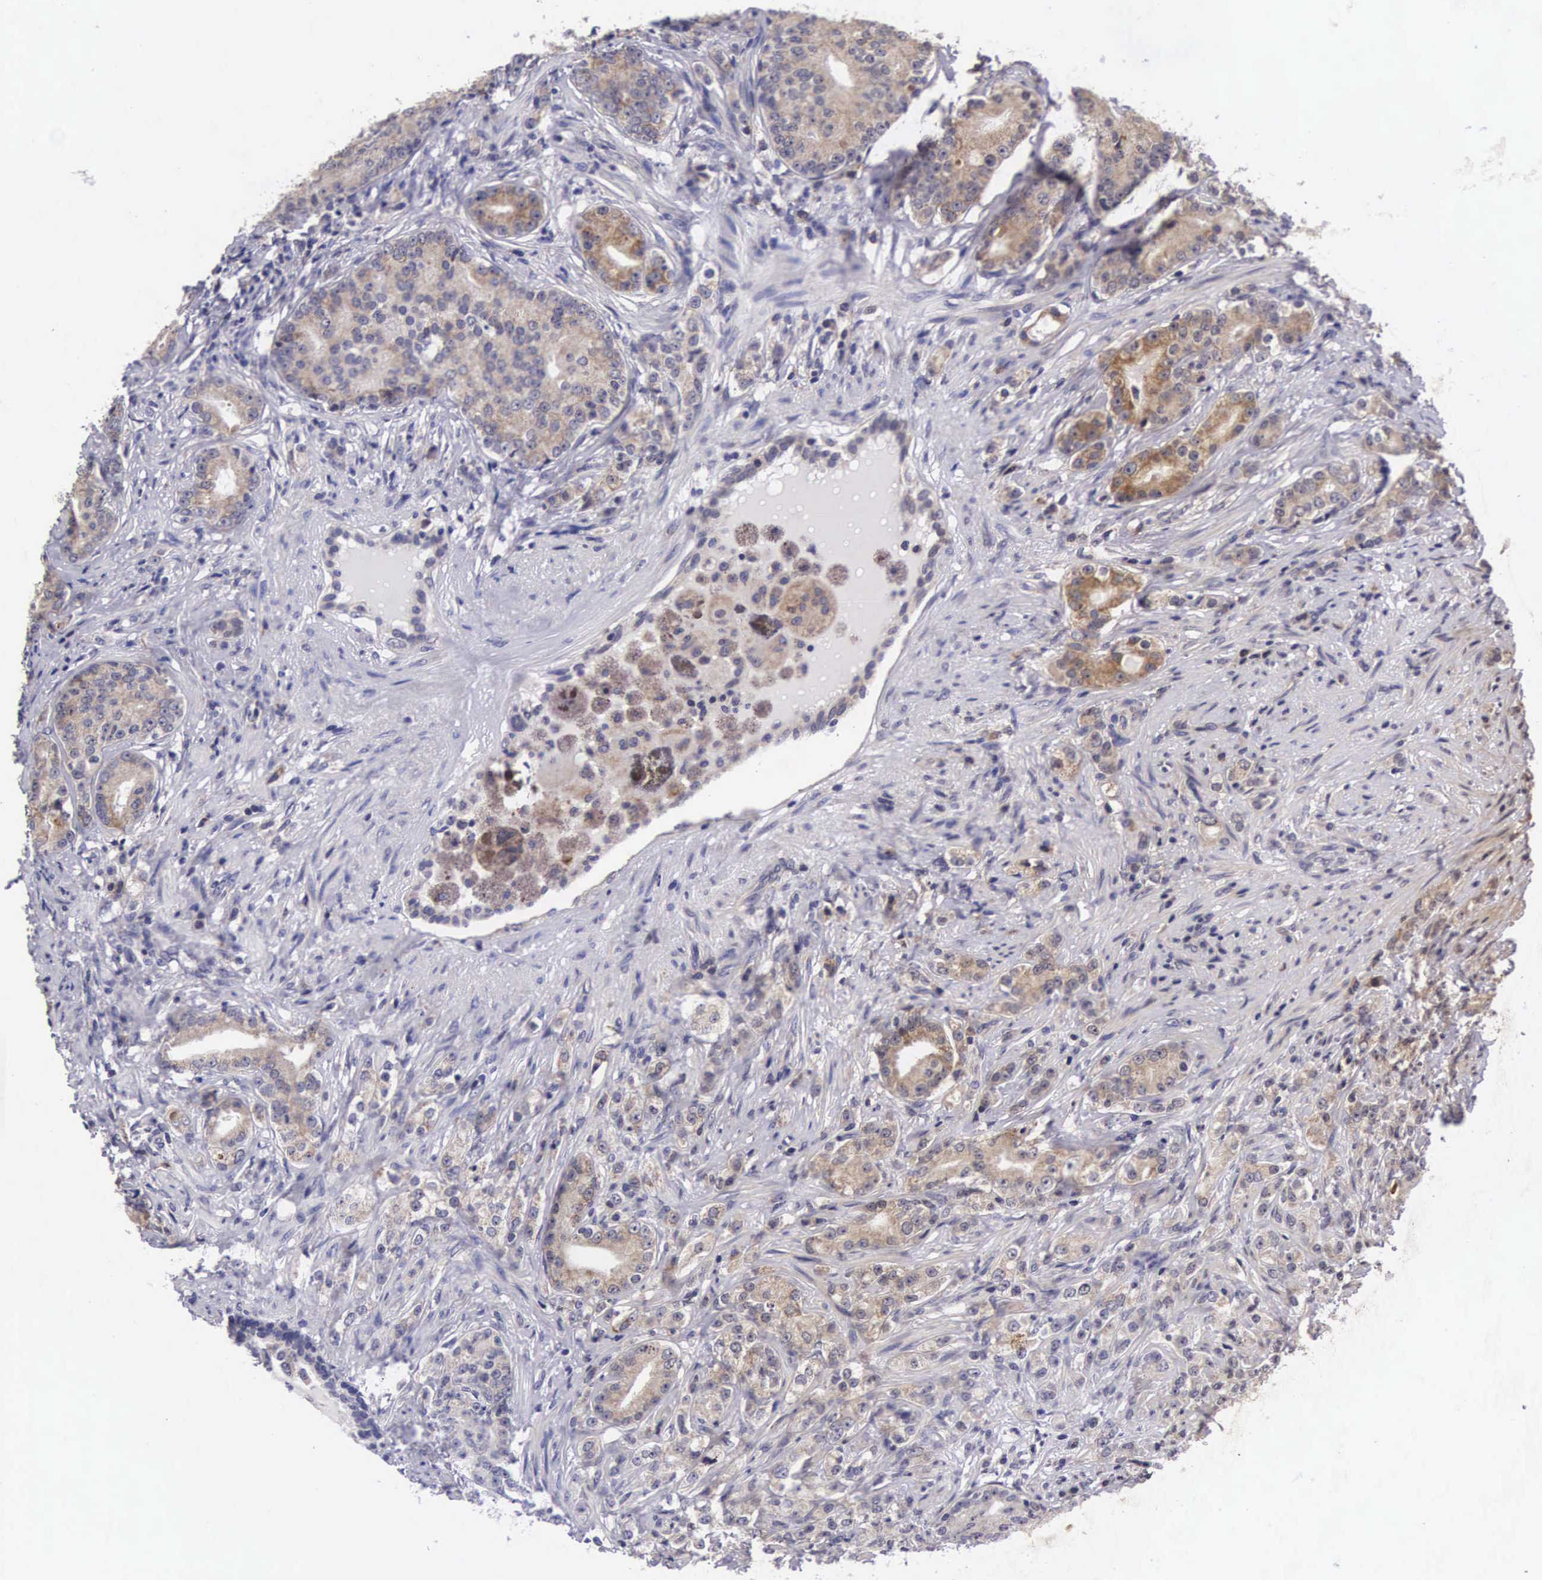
{"staining": {"intensity": "moderate", "quantity": "25%-75%", "location": "cytoplasmic/membranous"}, "tissue": "prostate cancer", "cell_type": "Tumor cells", "image_type": "cancer", "snomed": [{"axis": "morphology", "description": "Adenocarcinoma, Medium grade"}, {"axis": "topography", "description": "Prostate"}], "caption": "Immunohistochemistry (IHC) histopathology image of human prostate cancer stained for a protein (brown), which demonstrates medium levels of moderate cytoplasmic/membranous expression in approximately 25%-75% of tumor cells.", "gene": "ARG2", "patient": {"sex": "male", "age": 59}}